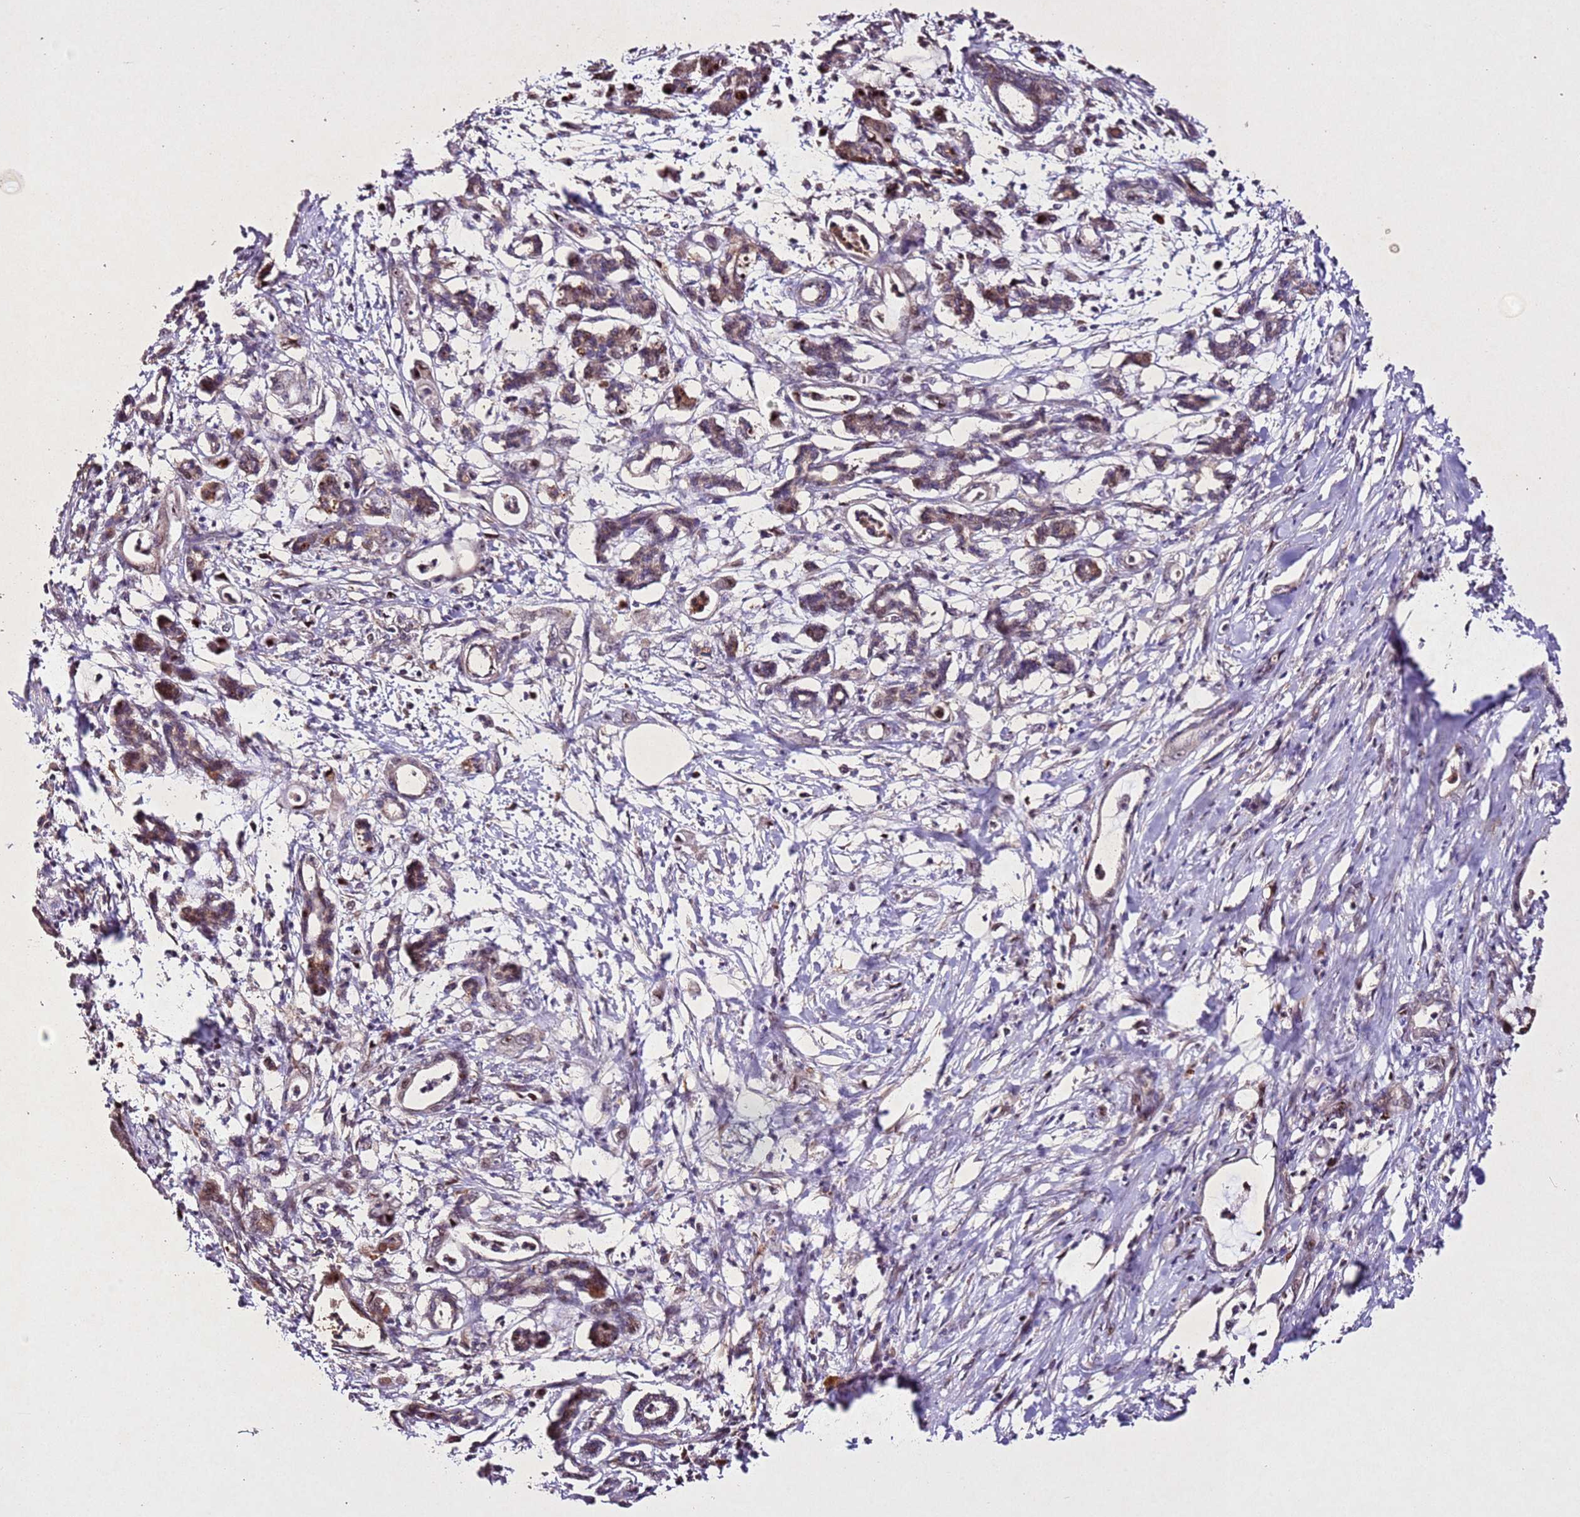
{"staining": {"intensity": "weak", "quantity": ">75%", "location": "cytoplasmic/membranous"}, "tissue": "pancreatic cancer", "cell_type": "Tumor cells", "image_type": "cancer", "snomed": [{"axis": "morphology", "description": "Adenocarcinoma, NOS"}, {"axis": "topography", "description": "Pancreas"}], "caption": "There is low levels of weak cytoplasmic/membranous expression in tumor cells of pancreatic cancer, as demonstrated by immunohistochemical staining (brown color).", "gene": "PTMA", "patient": {"sex": "female", "age": 55}}